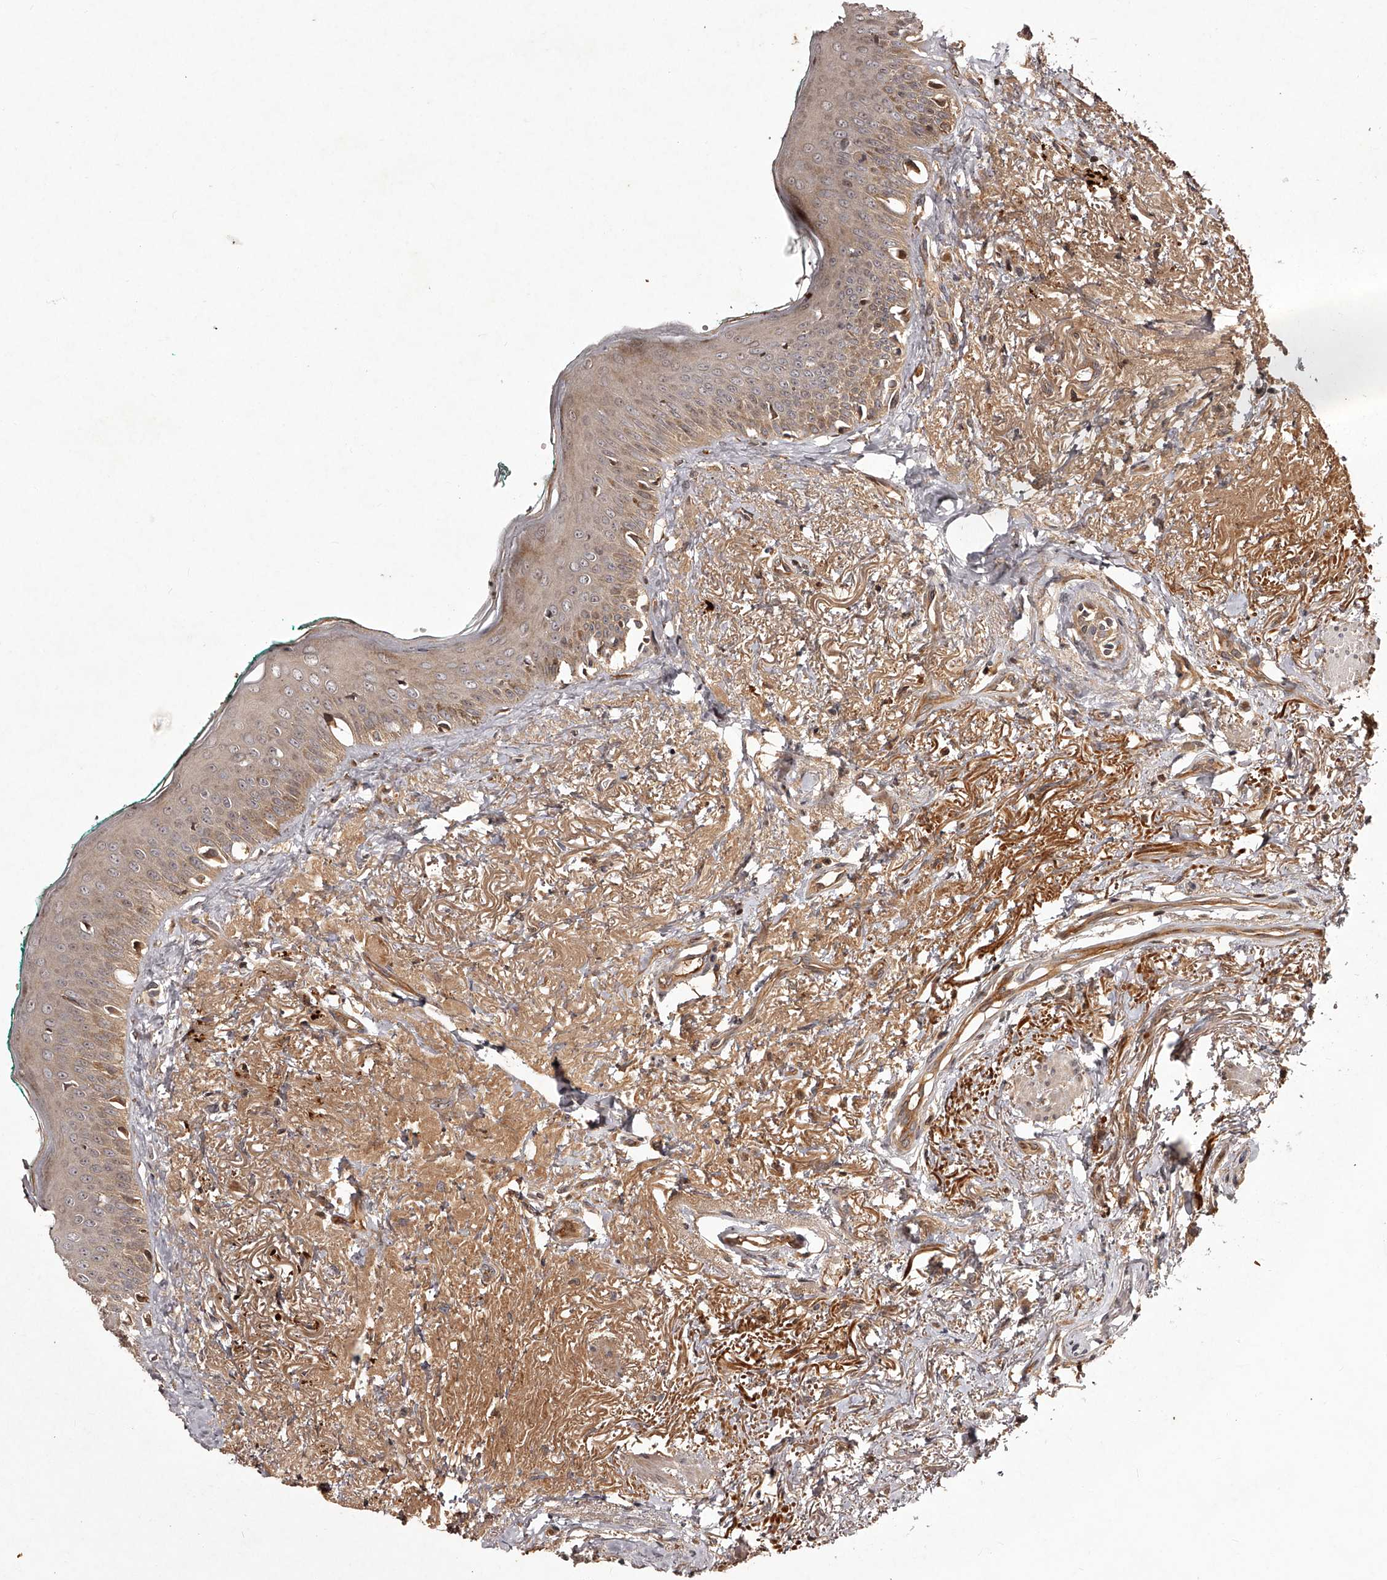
{"staining": {"intensity": "moderate", "quantity": ">75%", "location": "cytoplasmic/membranous"}, "tissue": "oral mucosa", "cell_type": "Squamous epithelial cells", "image_type": "normal", "snomed": [{"axis": "morphology", "description": "Normal tissue, NOS"}, {"axis": "topography", "description": "Oral tissue"}], "caption": "Oral mucosa stained for a protein exhibits moderate cytoplasmic/membranous positivity in squamous epithelial cells.", "gene": "CRYZL1", "patient": {"sex": "female", "age": 70}}